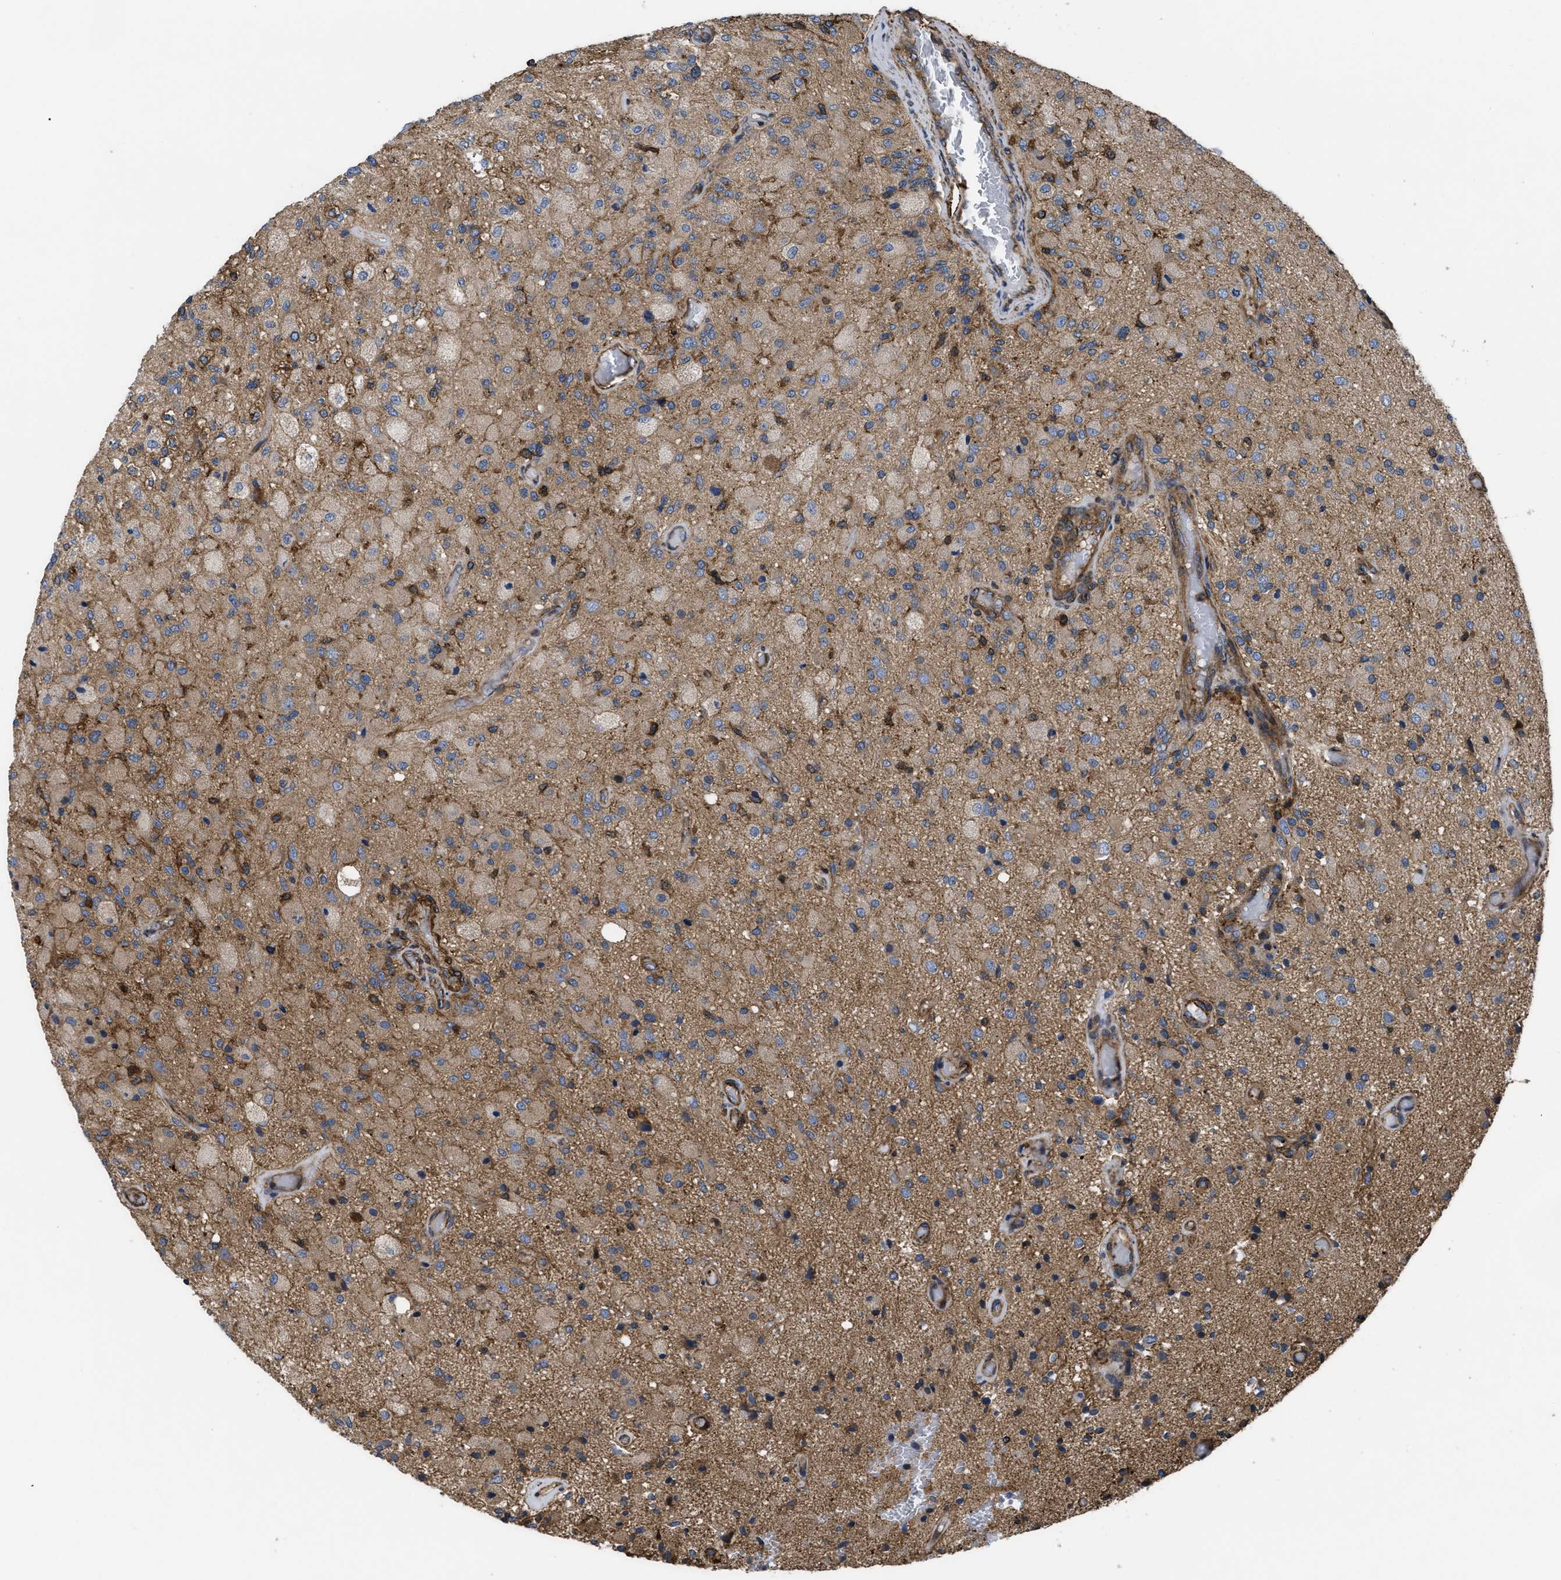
{"staining": {"intensity": "weak", "quantity": "25%-75%", "location": "cytoplasmic/membranous"}, "tissue": "glioma", "cell_type": "Tumor cells", "image_type": "cancer", "snomed": [{"axis": "morphology", "description": "Normal tissue, NOS"}, {"axis": "morphology", "description": "Glioma, malignant, High grade"}, {"axis": "topography", "description": "Cerebral cortex"}], "caption": "Brown immunohistochemical staining in glioma exhibits weak cytoplasmic/membranous positivity in about 25%-75% of tumor cells.", "gene": "SCUBE2", "patient": {"sex": "male", "age": 77}}